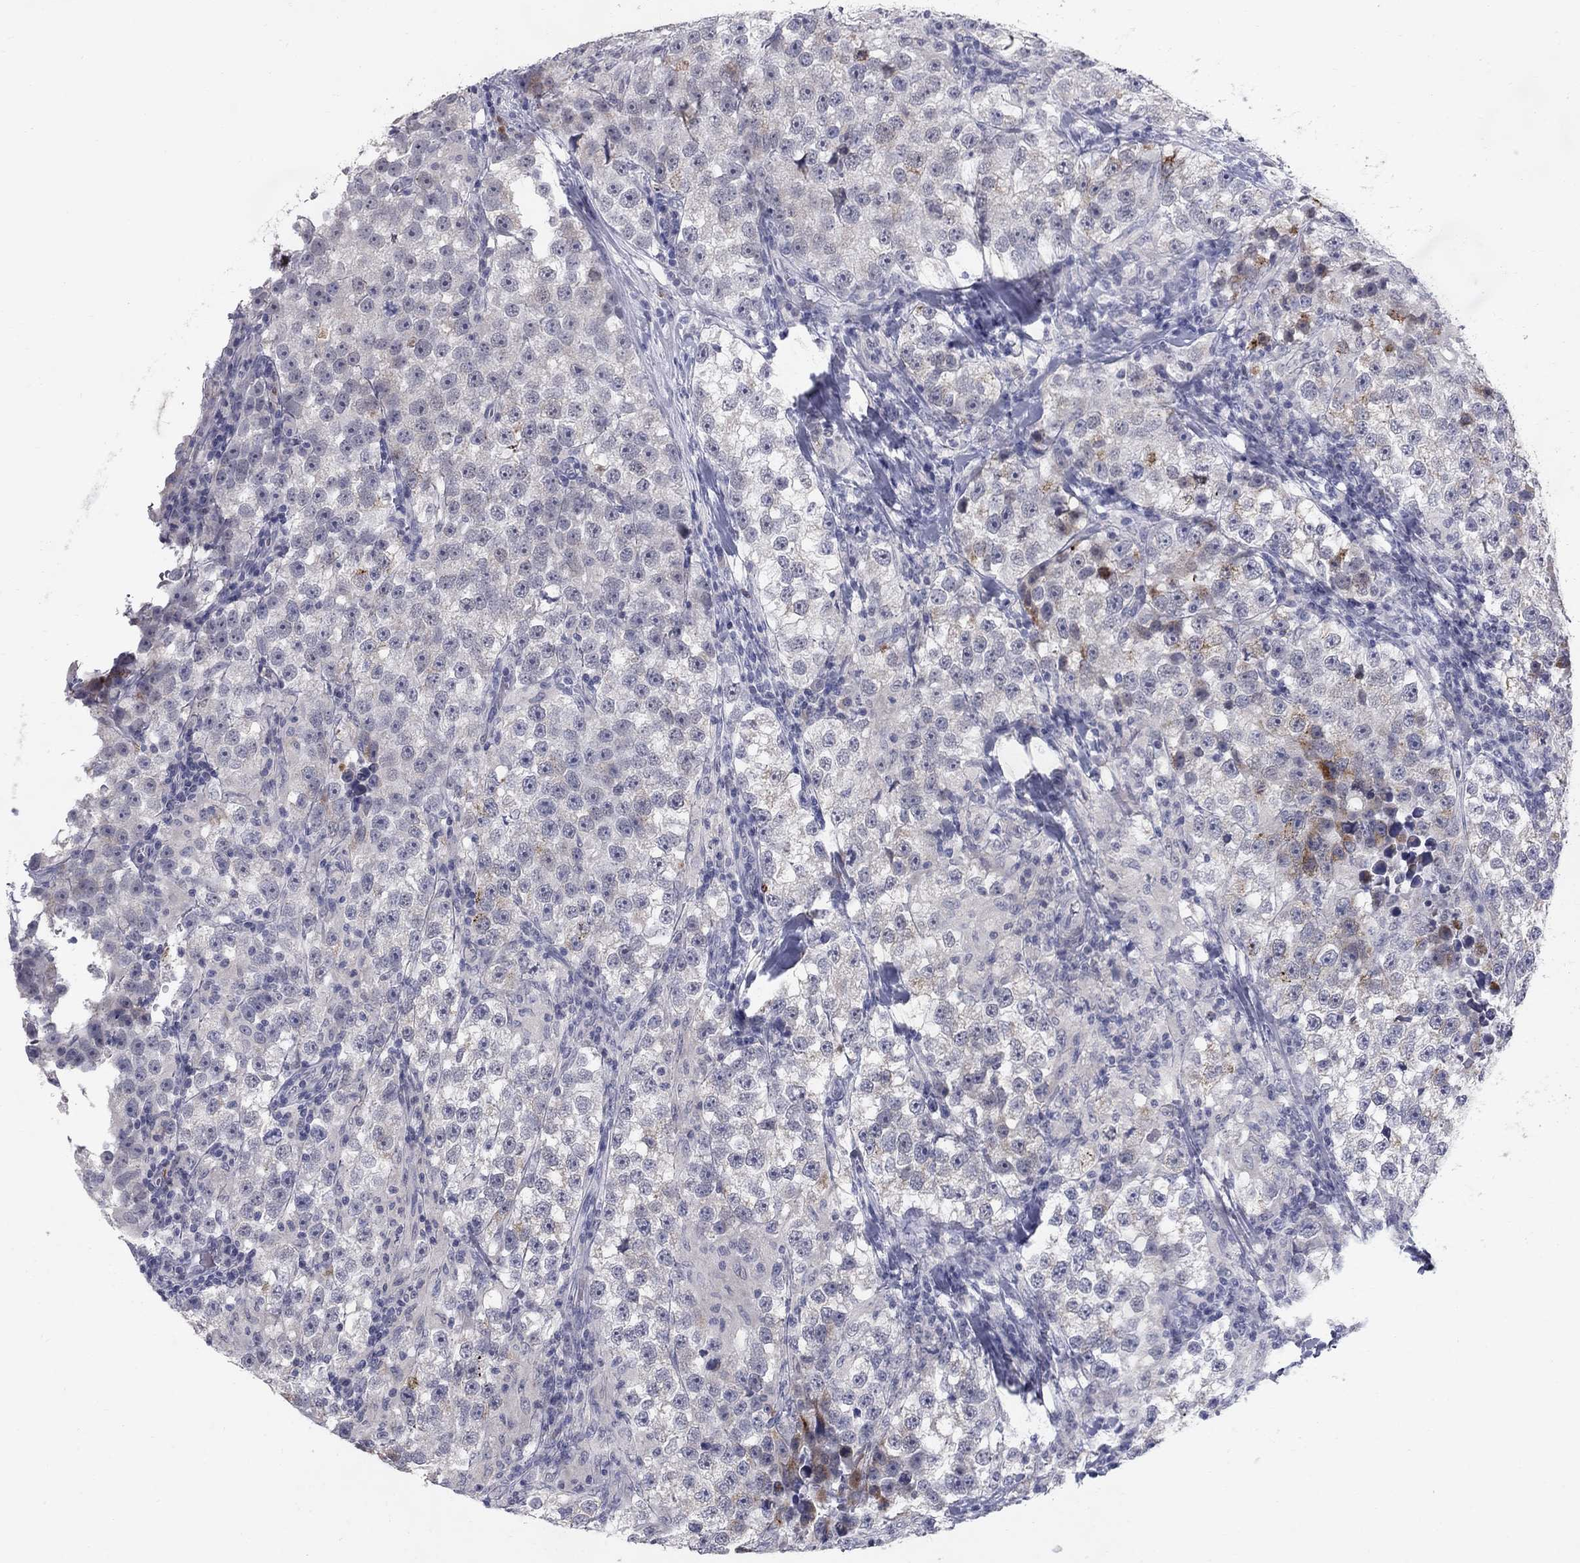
{"staining": {"intensity": "negative", "quantity": "none", "location": "none"}, "tissue": "testis cancer", "cell_type": "Tumor cells", "image_type": "cancer", "snomed": [{"axis": "morphology", "description": "Seminoma, NOS"}, {"axis": "topography", "description": "Testis"}], "caption": "DAB immunohistochemical staining of testis cancer displays no significant expression in tumor cells.", "gene": "NTRK2", "patient": {"sex": "male", "age": 46}}